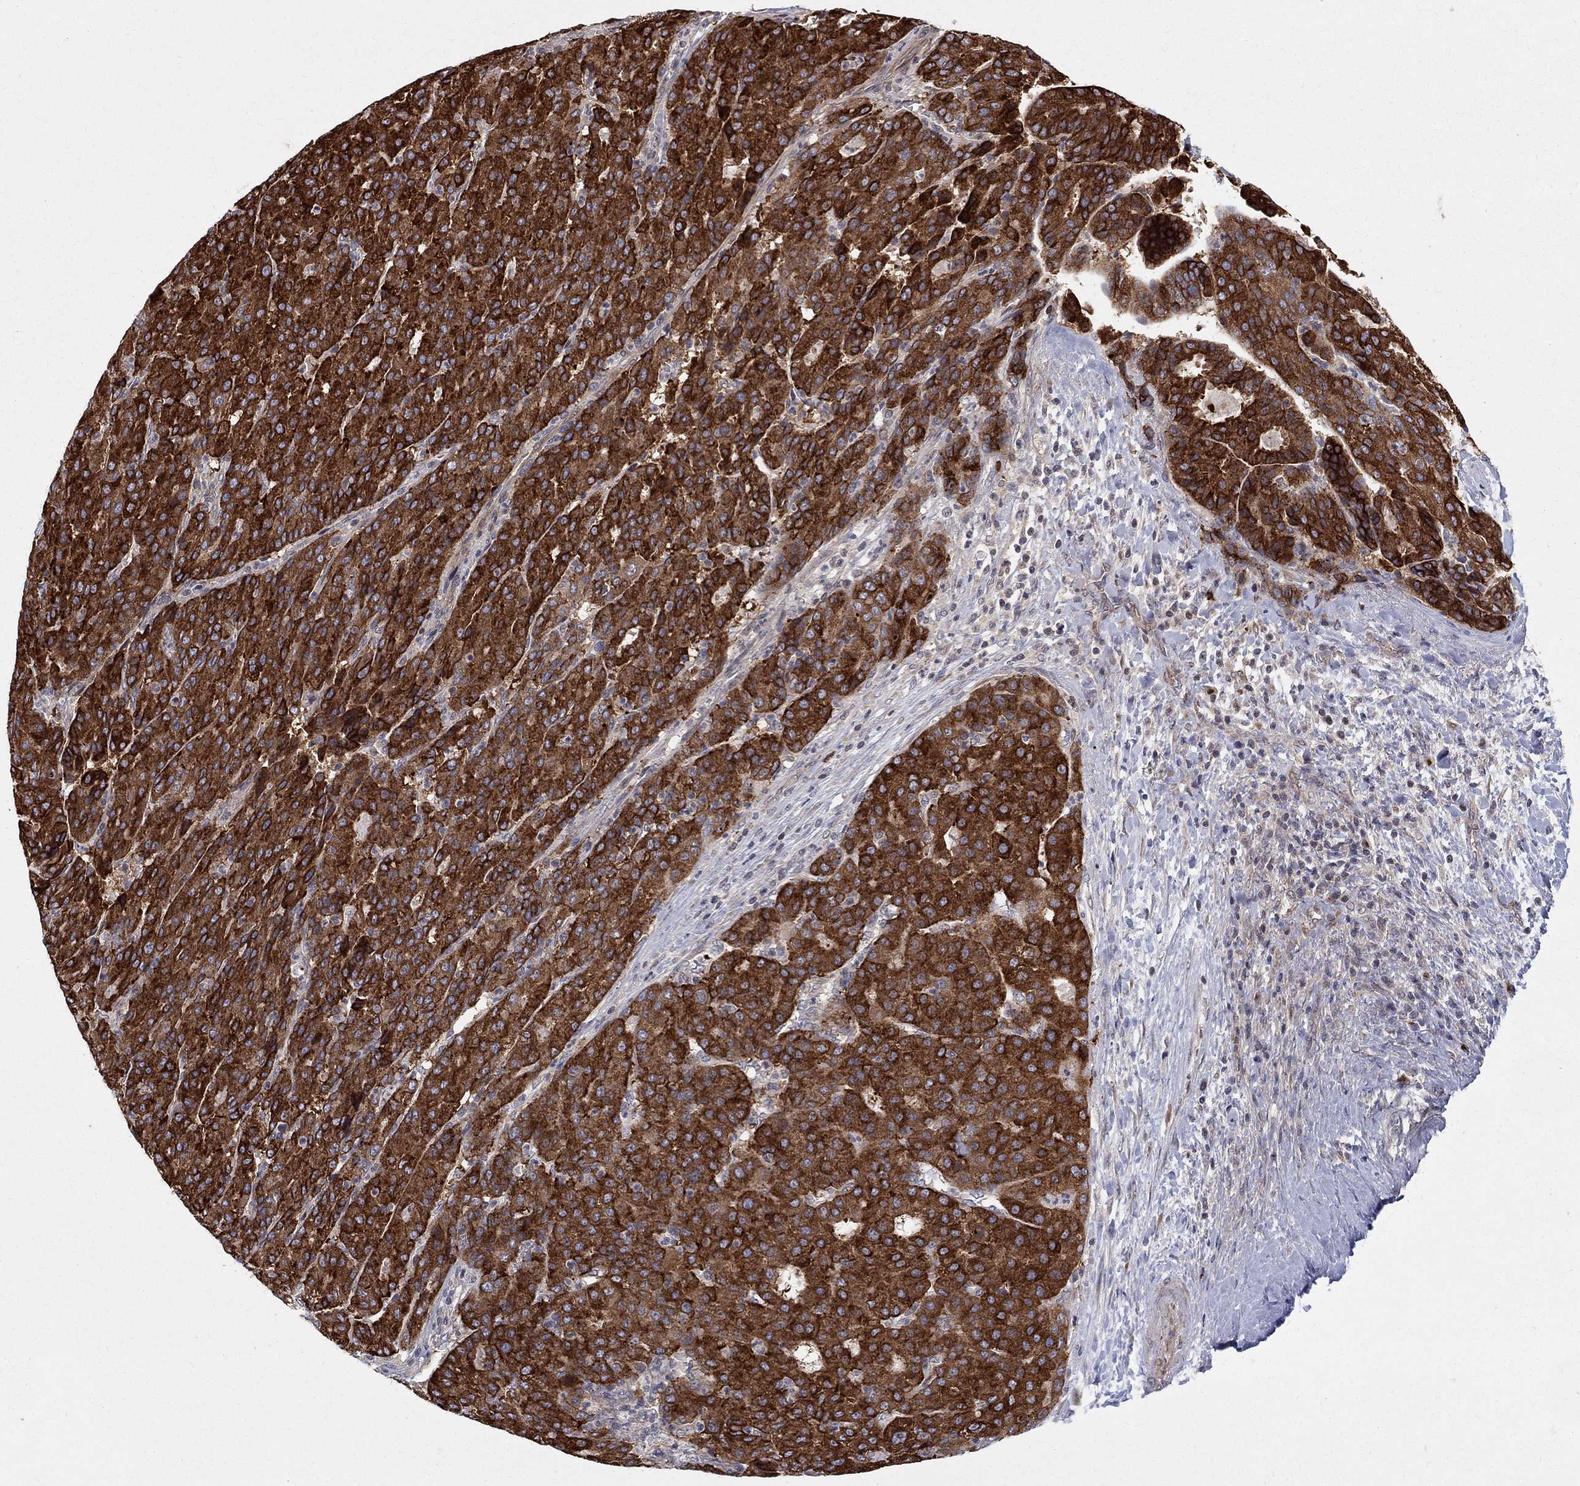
{"staining": {"intensity": "strong", "quantity": ">75%", "location": "cytoplasmic/membranous"}, "tissue": "liver cancer", "cell_type": "Tumor cells", "image_type": "cancer", "snomed": [{"axis": "morphology", "description": "Carcinoma, Hepatocellular, NOS"}, {"axis": "topography", "description": "Liver"}], "caption": "Immunohistochemical staining of liver cancer (hepatocellular carcinoma) displays high levels of strong cytoplasmic/membranous protein staining in about >75% of tumor cells.", "gene": "WDR19", "patient": {"sex": "male", "age": 65}}